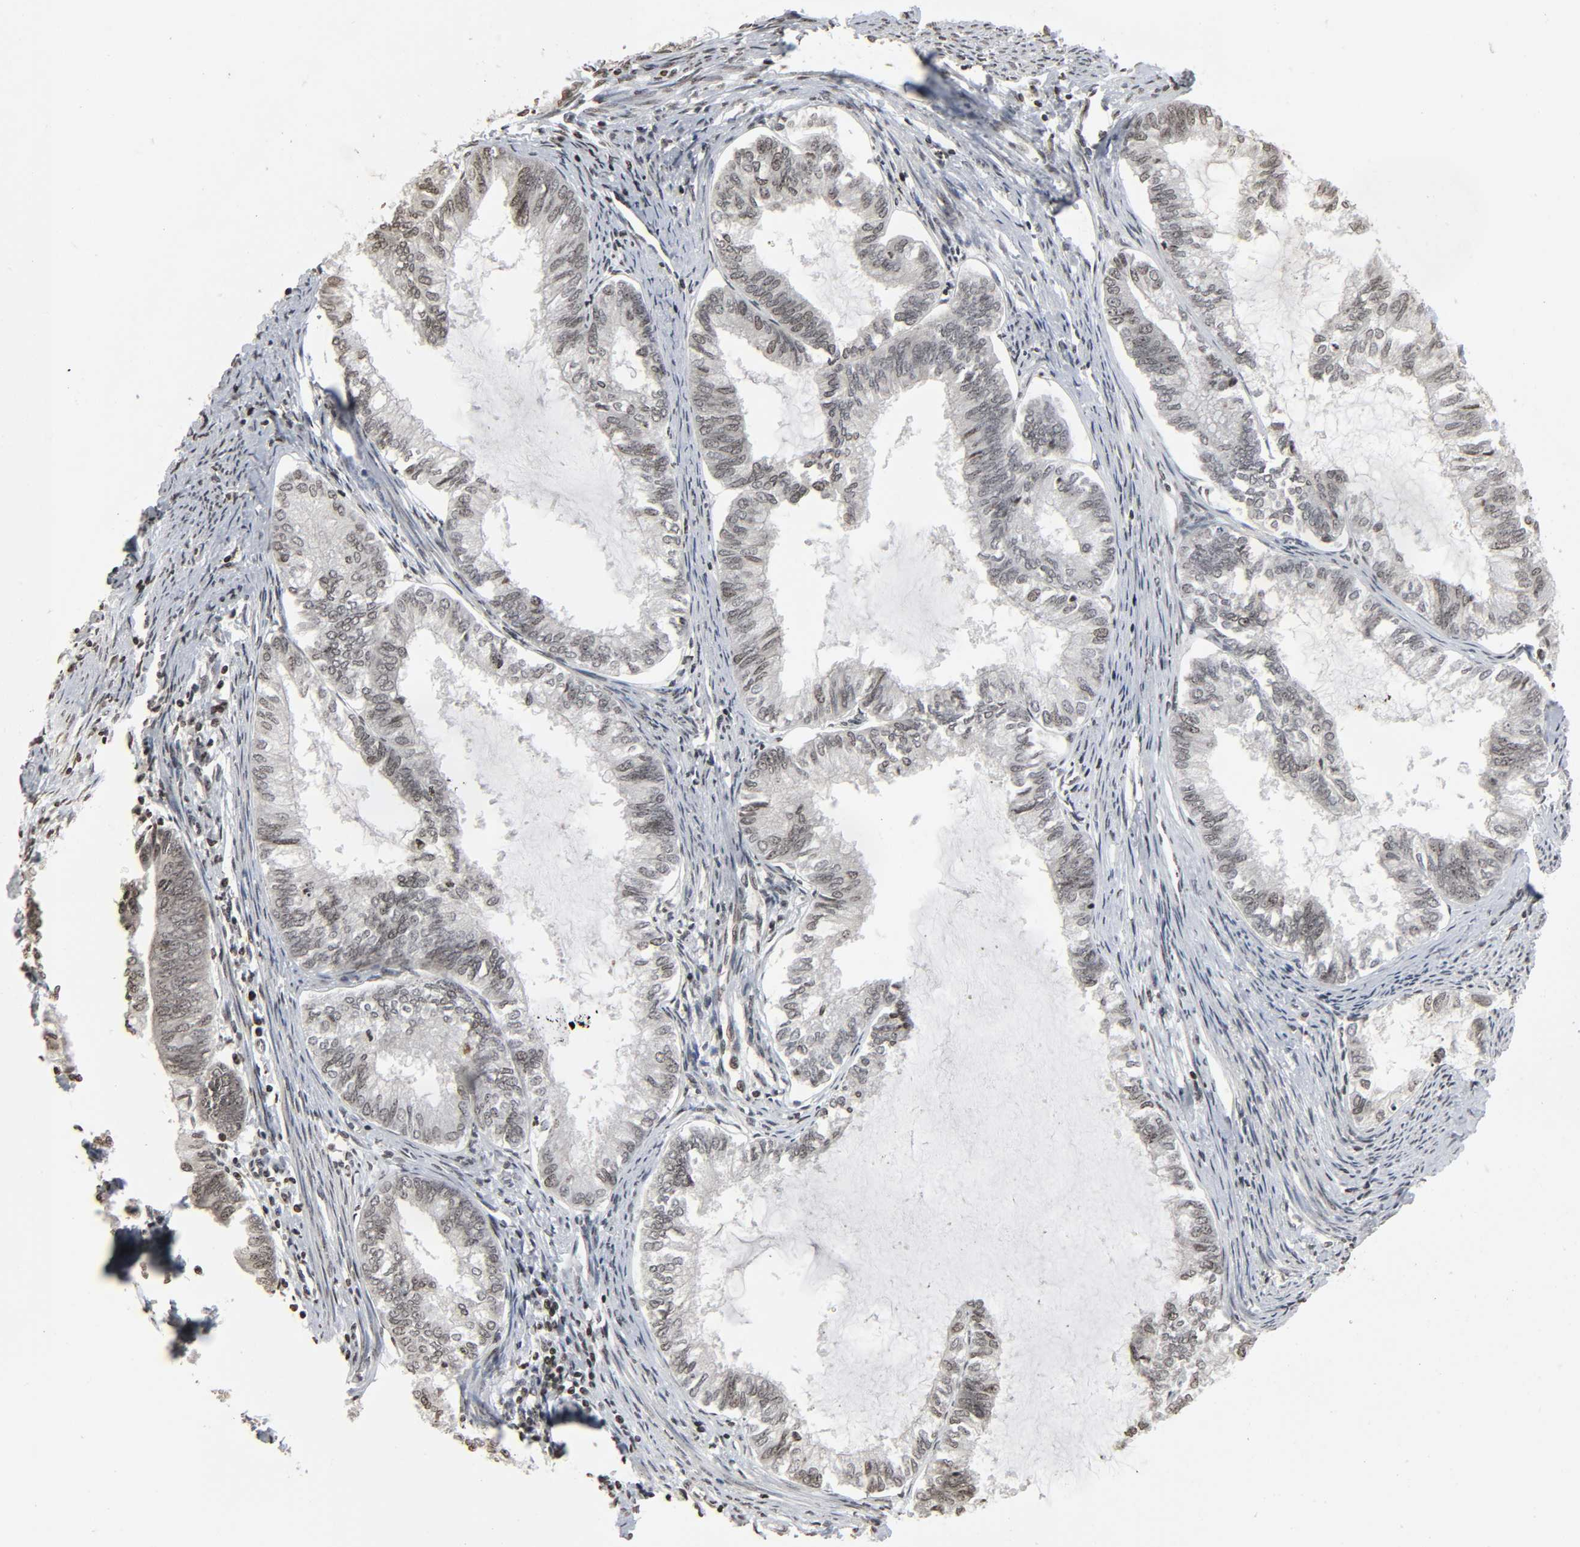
{"staining": {"intensity": "weak", "quantity": ">75%", "location": "nuclear"}, "tissue": "endometrial cancer", "cell_type": "Tumor cells", "image_type": "cancer", "snomed": [{"axis": "morphology", "description": "Adenocarcinoma, NOS"}, {"axis": "topography", "description": "Endometrium"}], "caption": "Endometrial cancer stained for a protein displays weak nuclear positivity in tumor cells.", "gene": "ELAVL1", "patient": {"sex": "female", "age": 86}}